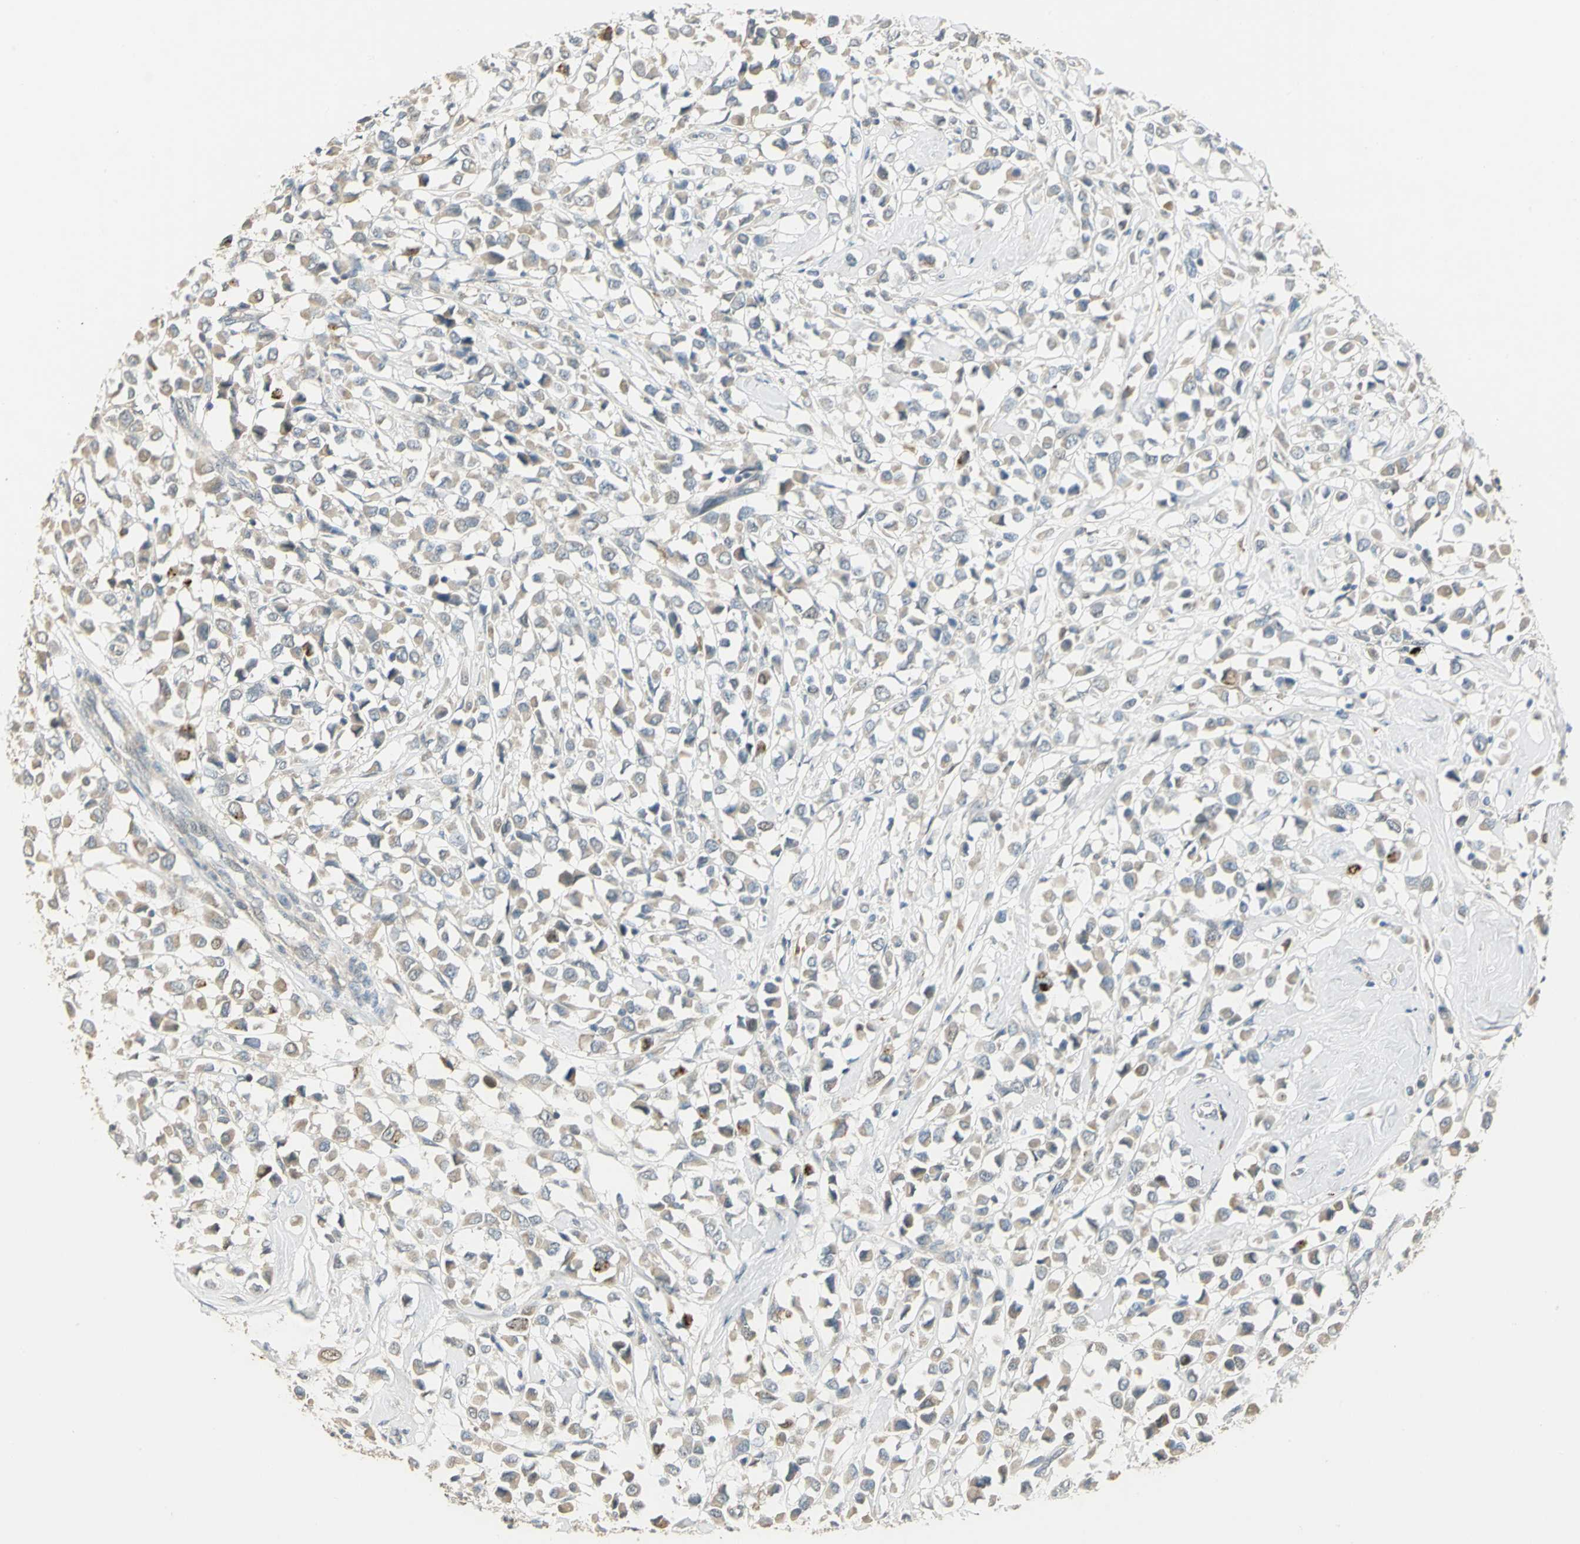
{"staining": {"intensity": "weak", "quantity": "25%-75%", "location": "cytoplasmic/membranous"}, "tissue": "breast cancer", "cell_type": "Tumor cells", "image_type": "cancer", "snomed": [{"axis": "morphology", "description": "Duct carcinoma"}, {"axis": "topography", "description": "Breast"}], "caption": "The immunohistochemical stain highlights weak cytoplasmic/membranous expression in tumor cells of infiltrating ductal carcinoma (breast) tissue.", "gene": "PROC", "patient": {"sex": "female", "age": 61}}